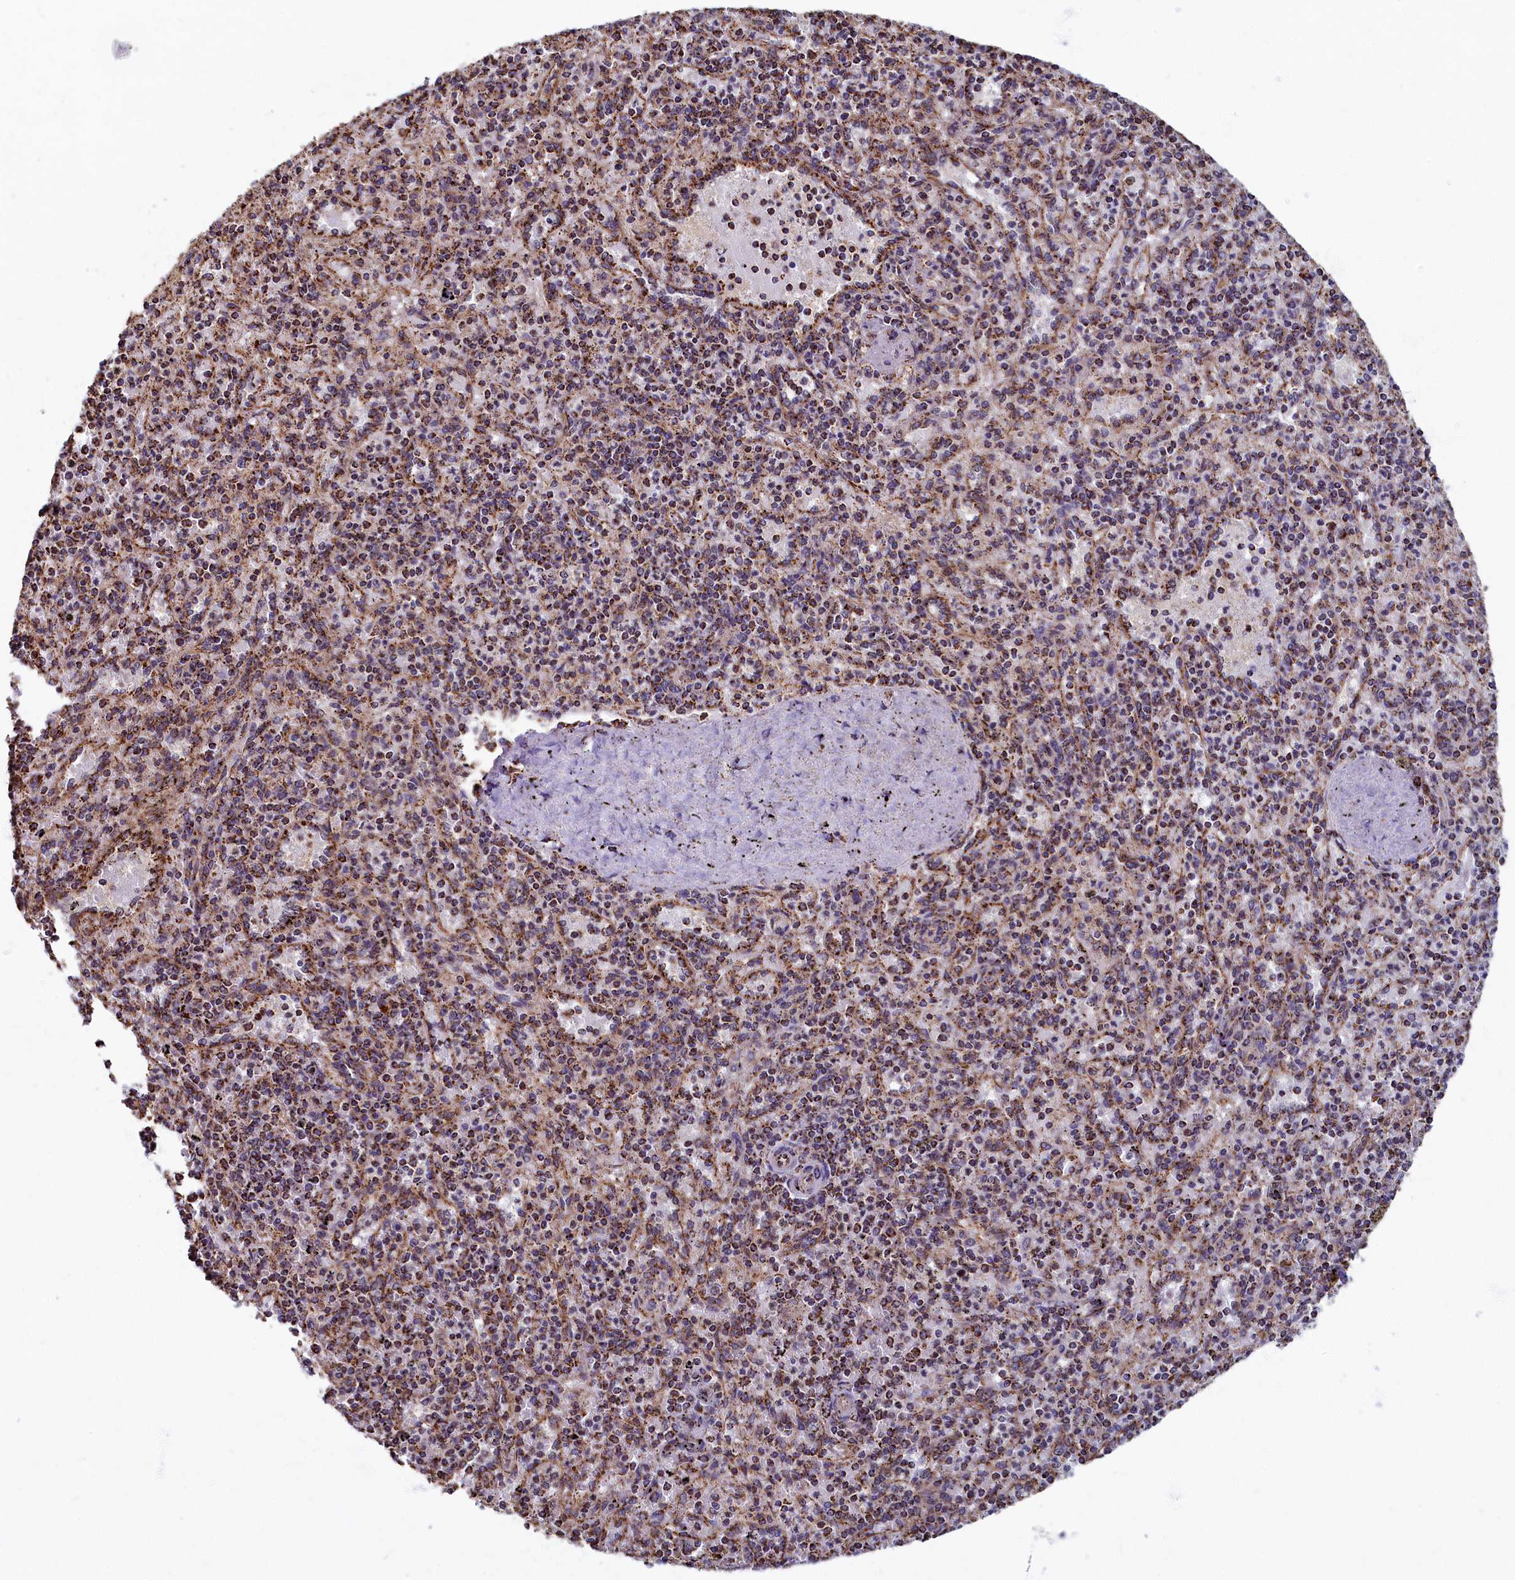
{"staining": {"intensity": "moderate", "quantity": ">75%", "location": "cytoplasmic/membranous"}, "tissue": "spleen", "cell_type": "Cells in red pulp", "image_type": "normal", "snomed": [{"axis": "morphology", "description": "Normal tissue, NOS"}, {"axis": "topography", "description": "Spleen"}], "caption": "This histopathology image exhibits immunohistochemistry staining of benign human spleen, with medium moderate cytoplasmic/membranous expression in about >75% of cells in red pulp.", "gene": "SPR", "patient": {"sex": "male", "age": 82}}